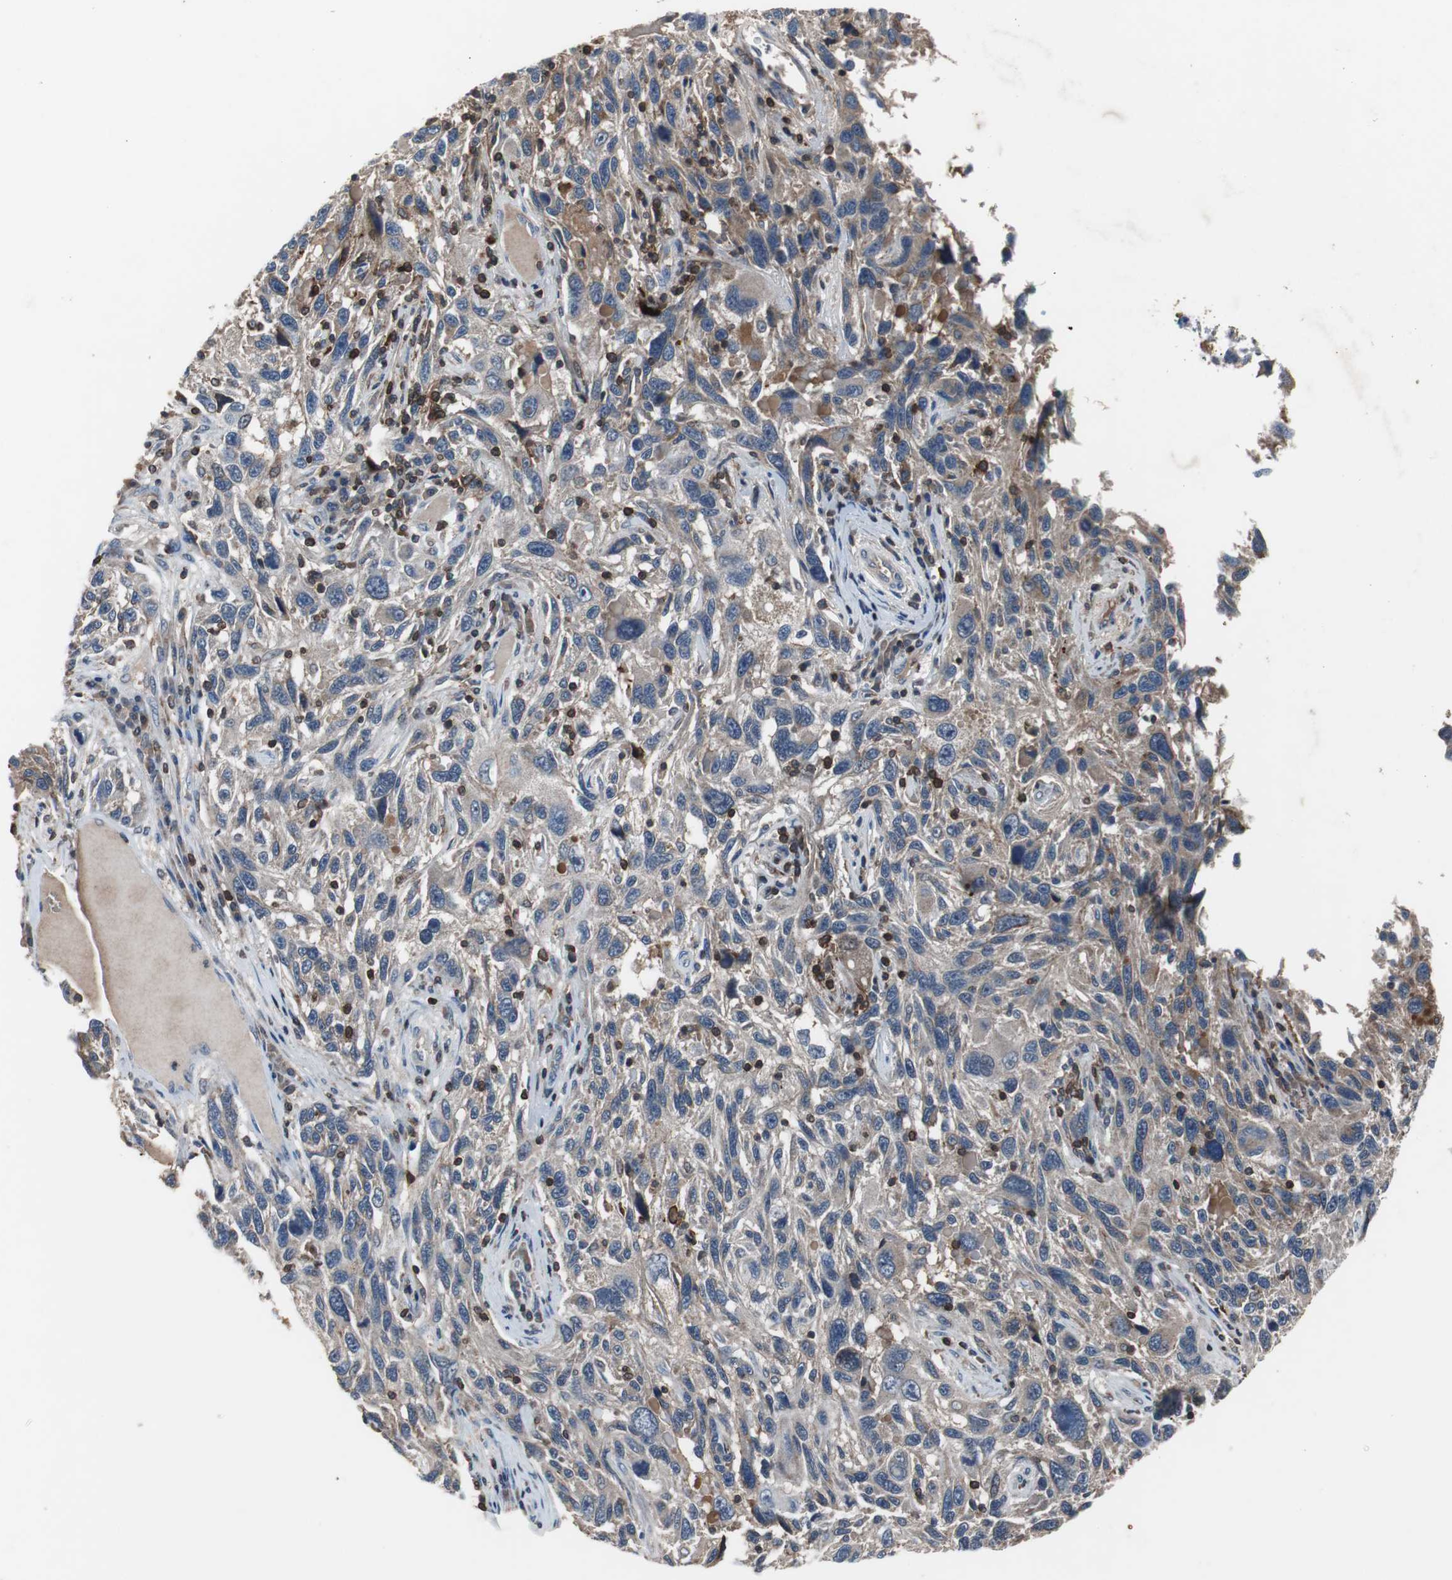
{"staining": {"intensity": "weak", "quantity": ">75%", "location": "cytoplasmic/membranous"}, "tissue": "melanoma", "cell_type": "Tumor cells", "image_type": "cancer", "snomed": [{"axis": "morphology", "description": "Malignant melanoma, NOS"}, {"axis": "topography", "description": "Skin"}], "caption": "This is a histology image of IHC staining of malignant melanoma, which shows weak staining in the cytoplasmic/membranous of tumor cells.", "gene": "CALB2", "patient": {"sex": "male", "age": 53}}